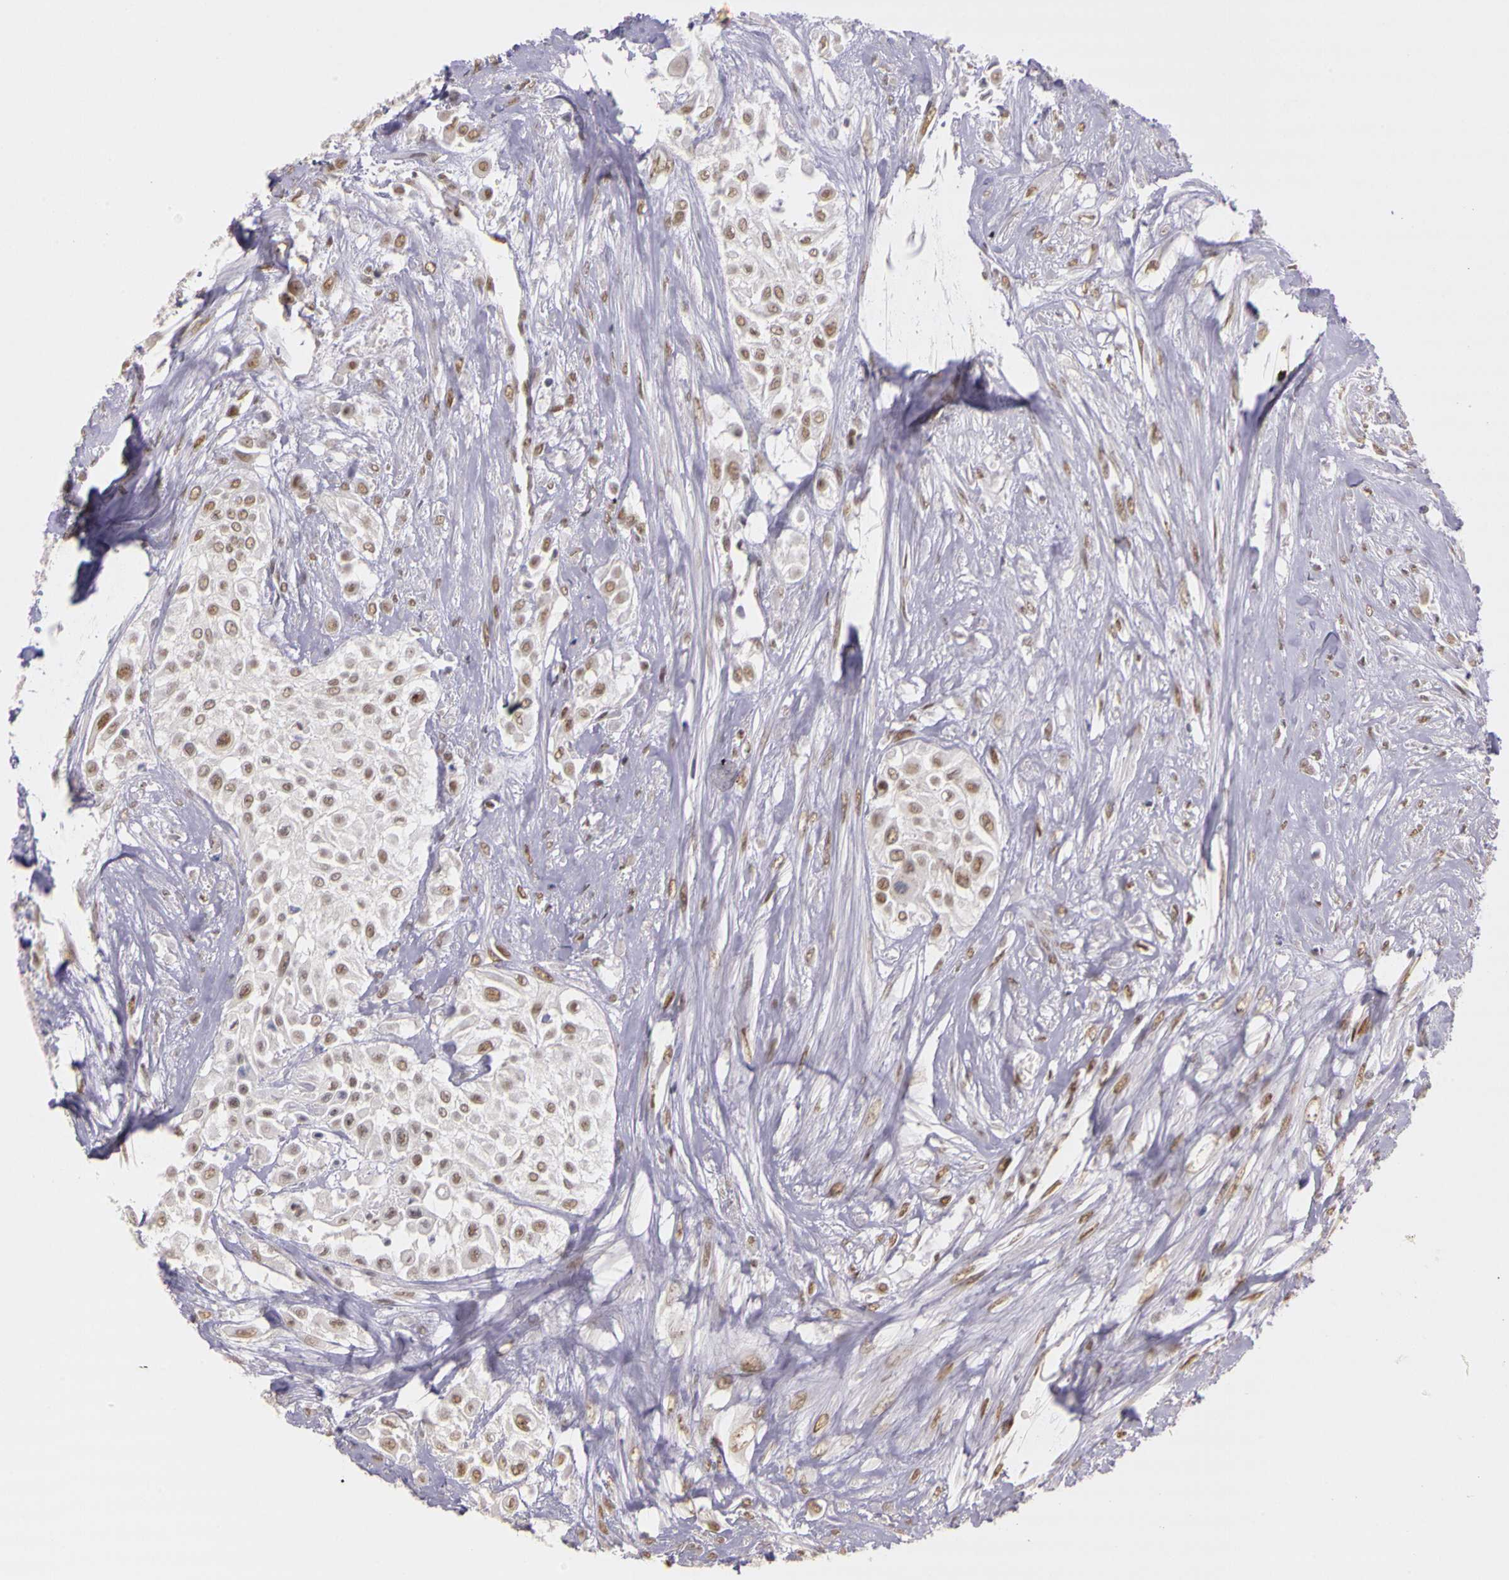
{"staining": {"intensity": "weak", "quantity": ">75%", "location": "nuclear"}, "tissue": "urothelial cancer", "cell_type": "Tumor cells", "image_type": "cancer", "snomed": [{"axis": "morphology", "description": "Urothelial carcinoma, High grade"}, {"axis": "topography", "description": "Urinary bladder"}], "caption": "High-grade urothelial carcinoma tissue exhibits weak nuclear positivity in approximately >75% of tumor cells, visualized by immunohistochemistry.", "gene": "WDR13", "patient": {"sex": "male", "age": 57}}